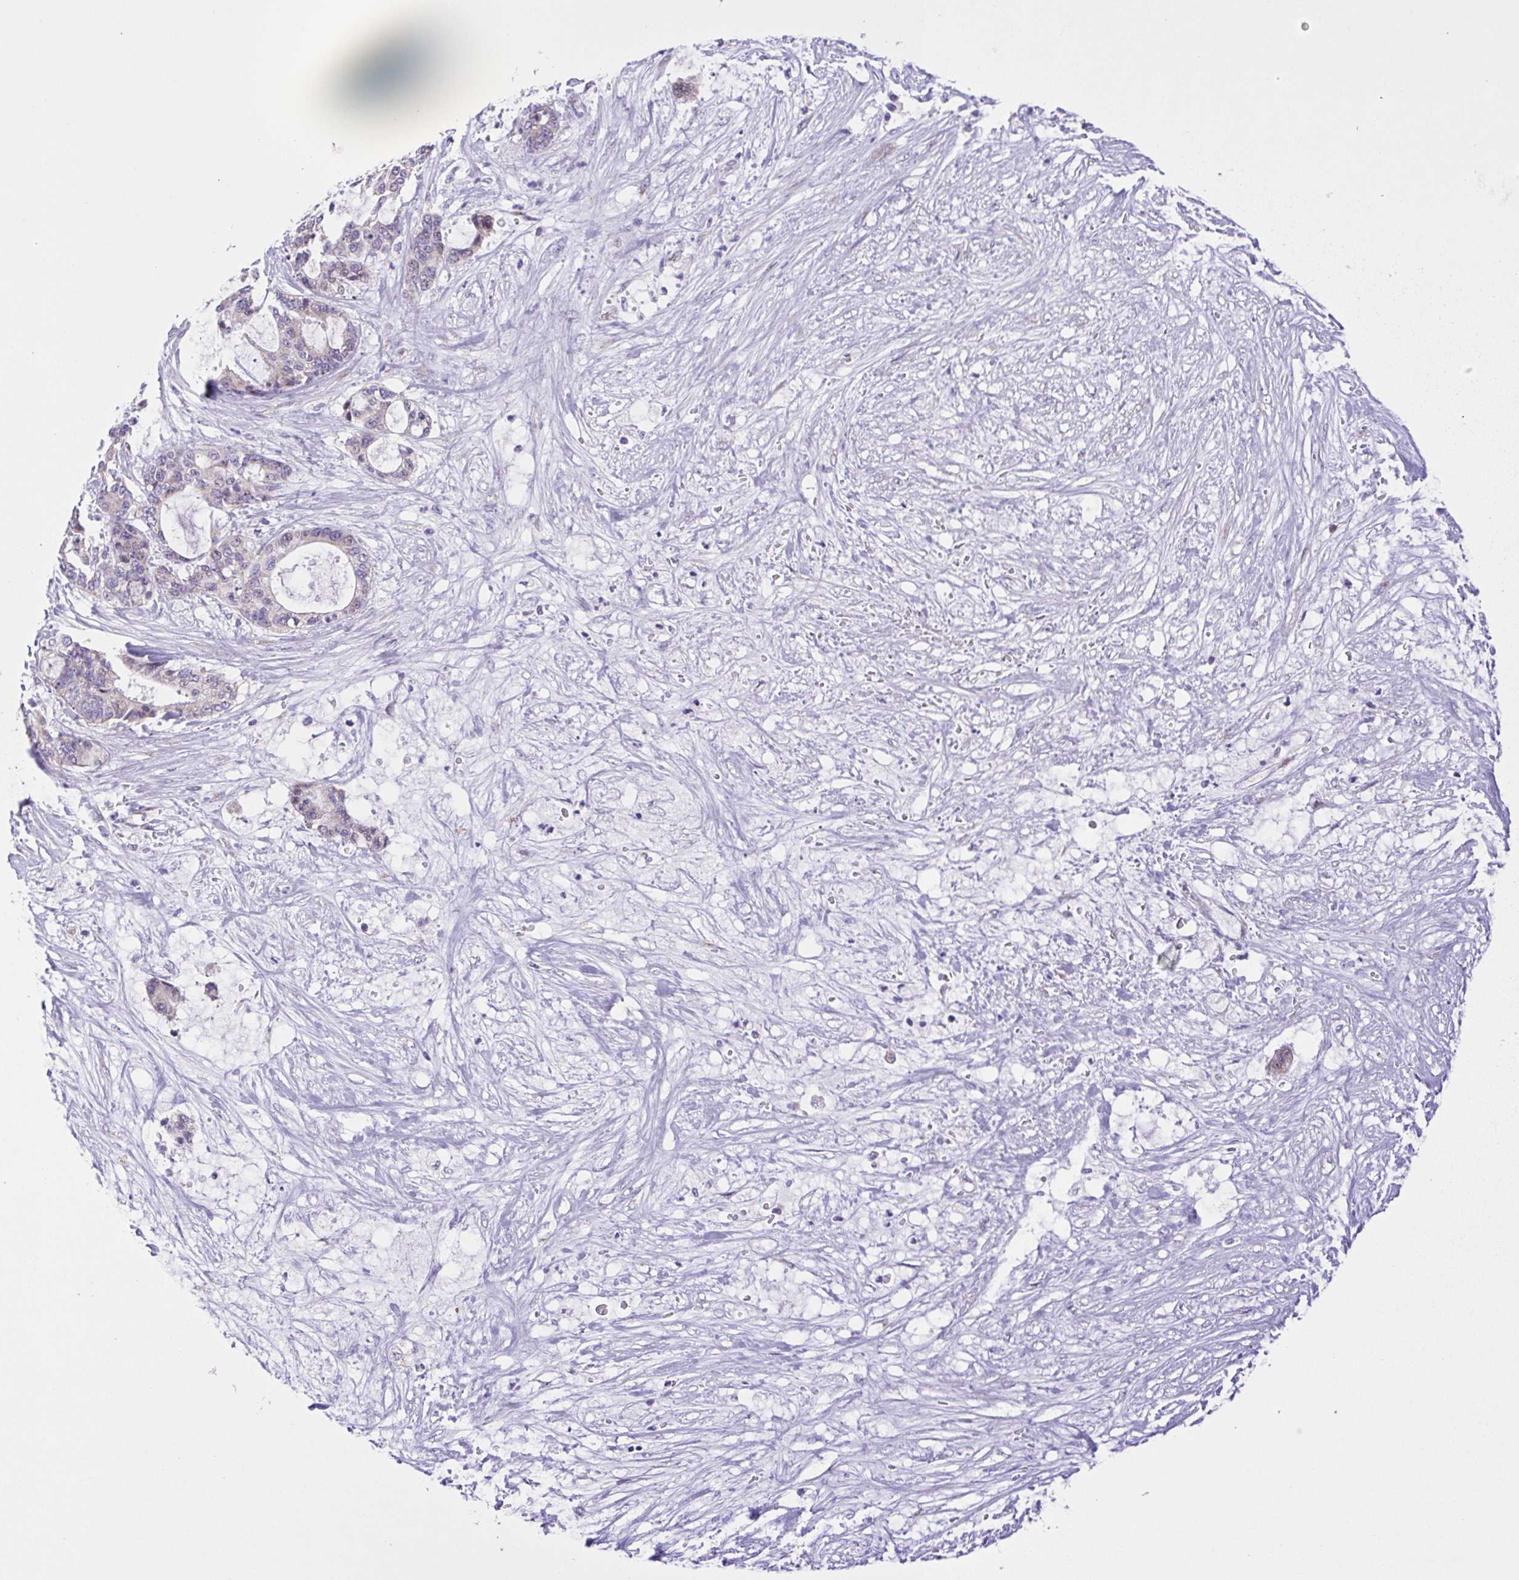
{"staining": {"intensity": "negative", "quantity": "none", "location": "none"}, "tissue": "liver cancer", "cell_type": "Tumor cells", "image_type": "cancer", "snomed": [{"axis": "morphology", "description": "Normal tissue, NOS"}, {"axis": "morphology", "description": "Cholangiocarcinoma"}, {"axis": "topography", "description": "Liver"}, {"axis": "topography", "description": "Peripheral nerve tissue"}], "caption": "This is an immunohistochemistry (IHC) micrograph of human liver cancer. There is no expression in tumor cells.", "gene": "TGM3", "patient": {"sex": "female", "age": 73}}